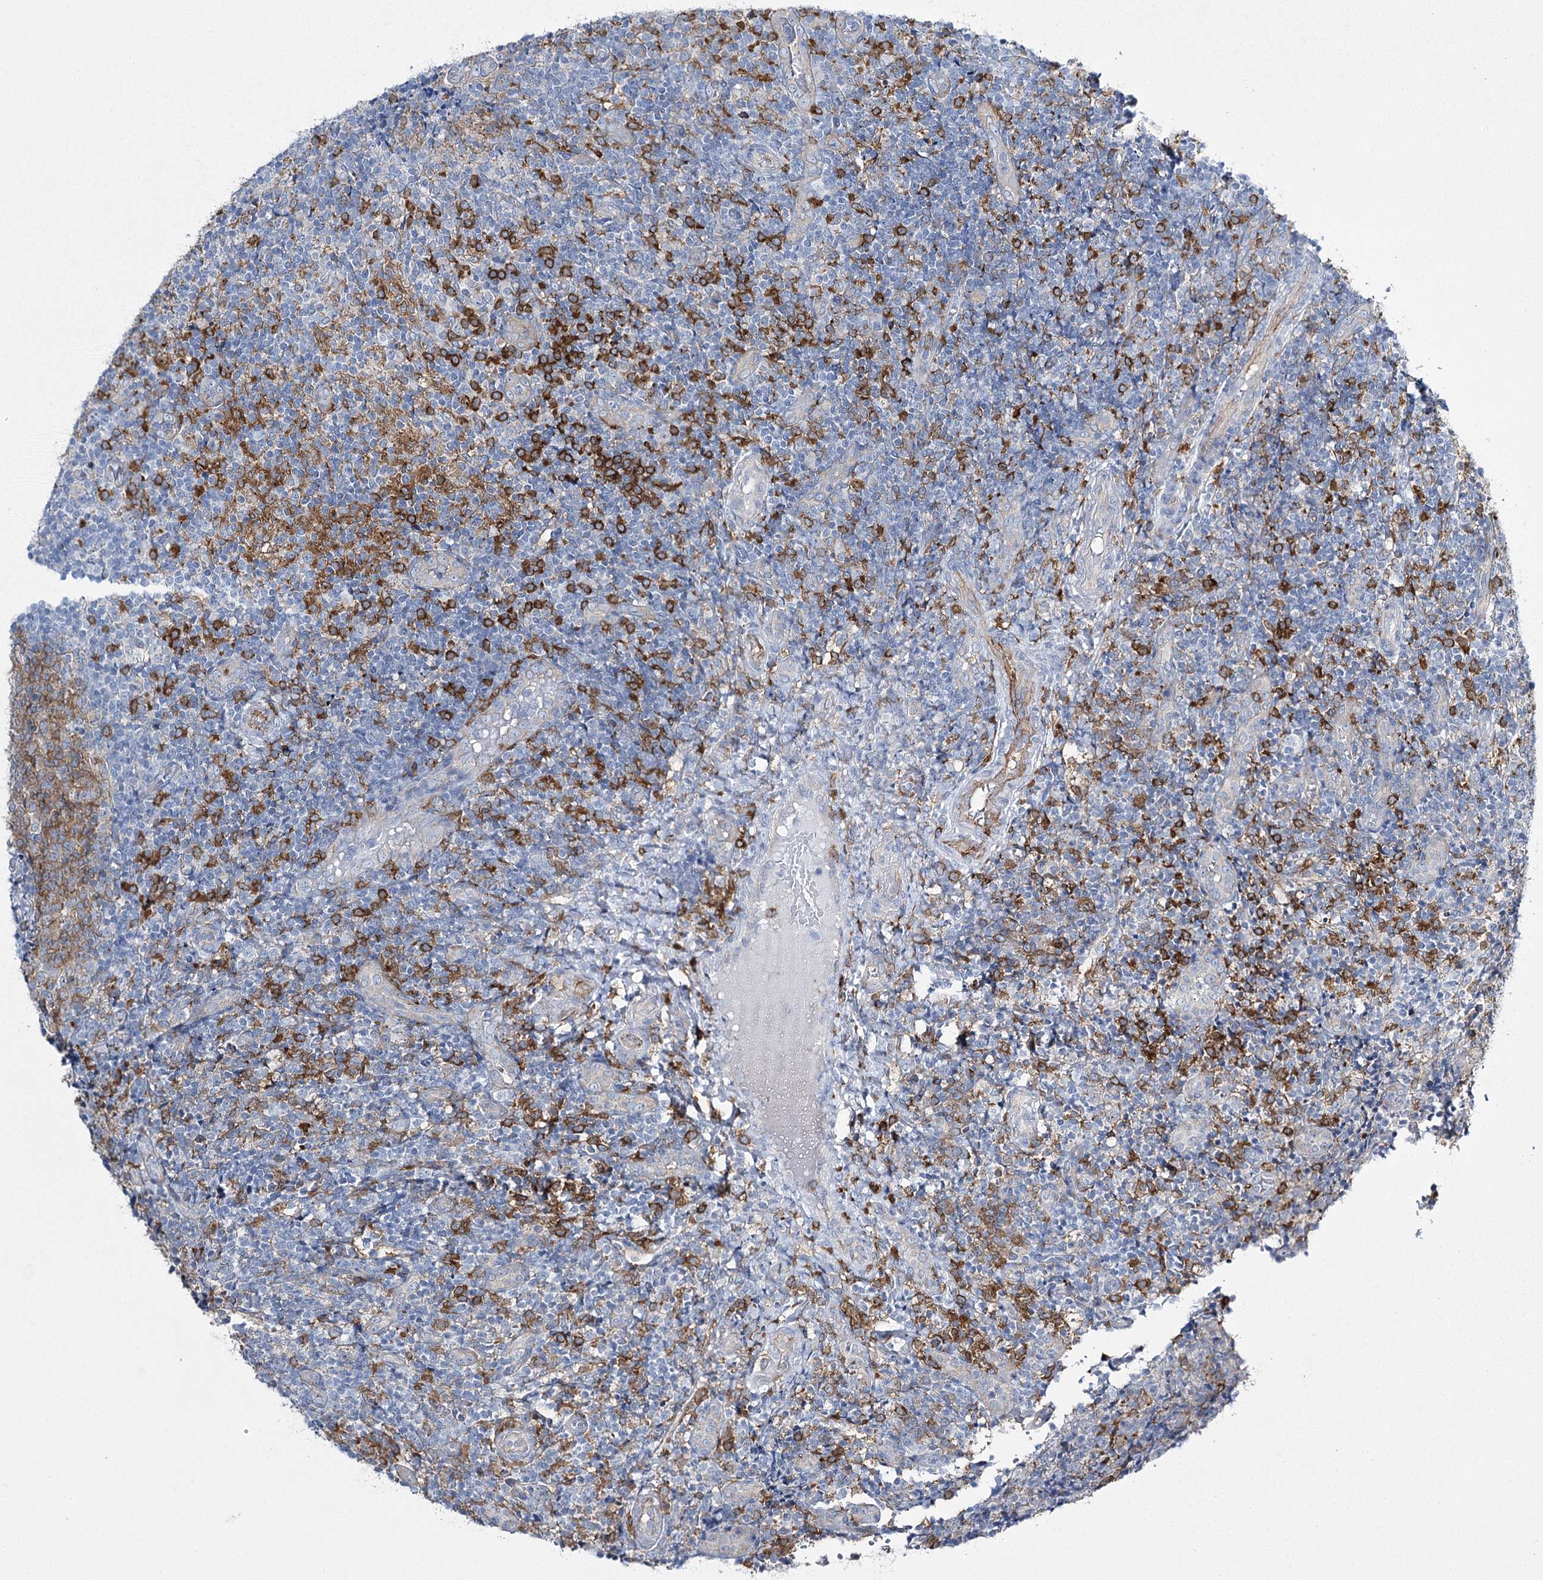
{"staining": {"intensity": "strong", "quantity": ">75%", "location": "cytoplasmic/membranous"}, "tissue": "tonsil", "cell_type": "Germinal center cells", "image_type": "normal", "snomed": [{"axis": "morphology", "description": "Normal tissue, NOS"}, {"axis": "topography", "description": "Tonsil"}], "caption": "DAB immunohistochemical staining of unremarkable human tonsil displays strong cytoplasmic/membranous protein positivity in approximately >75% of germinal center cells. (DAB IHC with brightfield microscopy, high magnification).", "gene": "CCDC88A", "patient": {"sex": "female", "age": 19}}